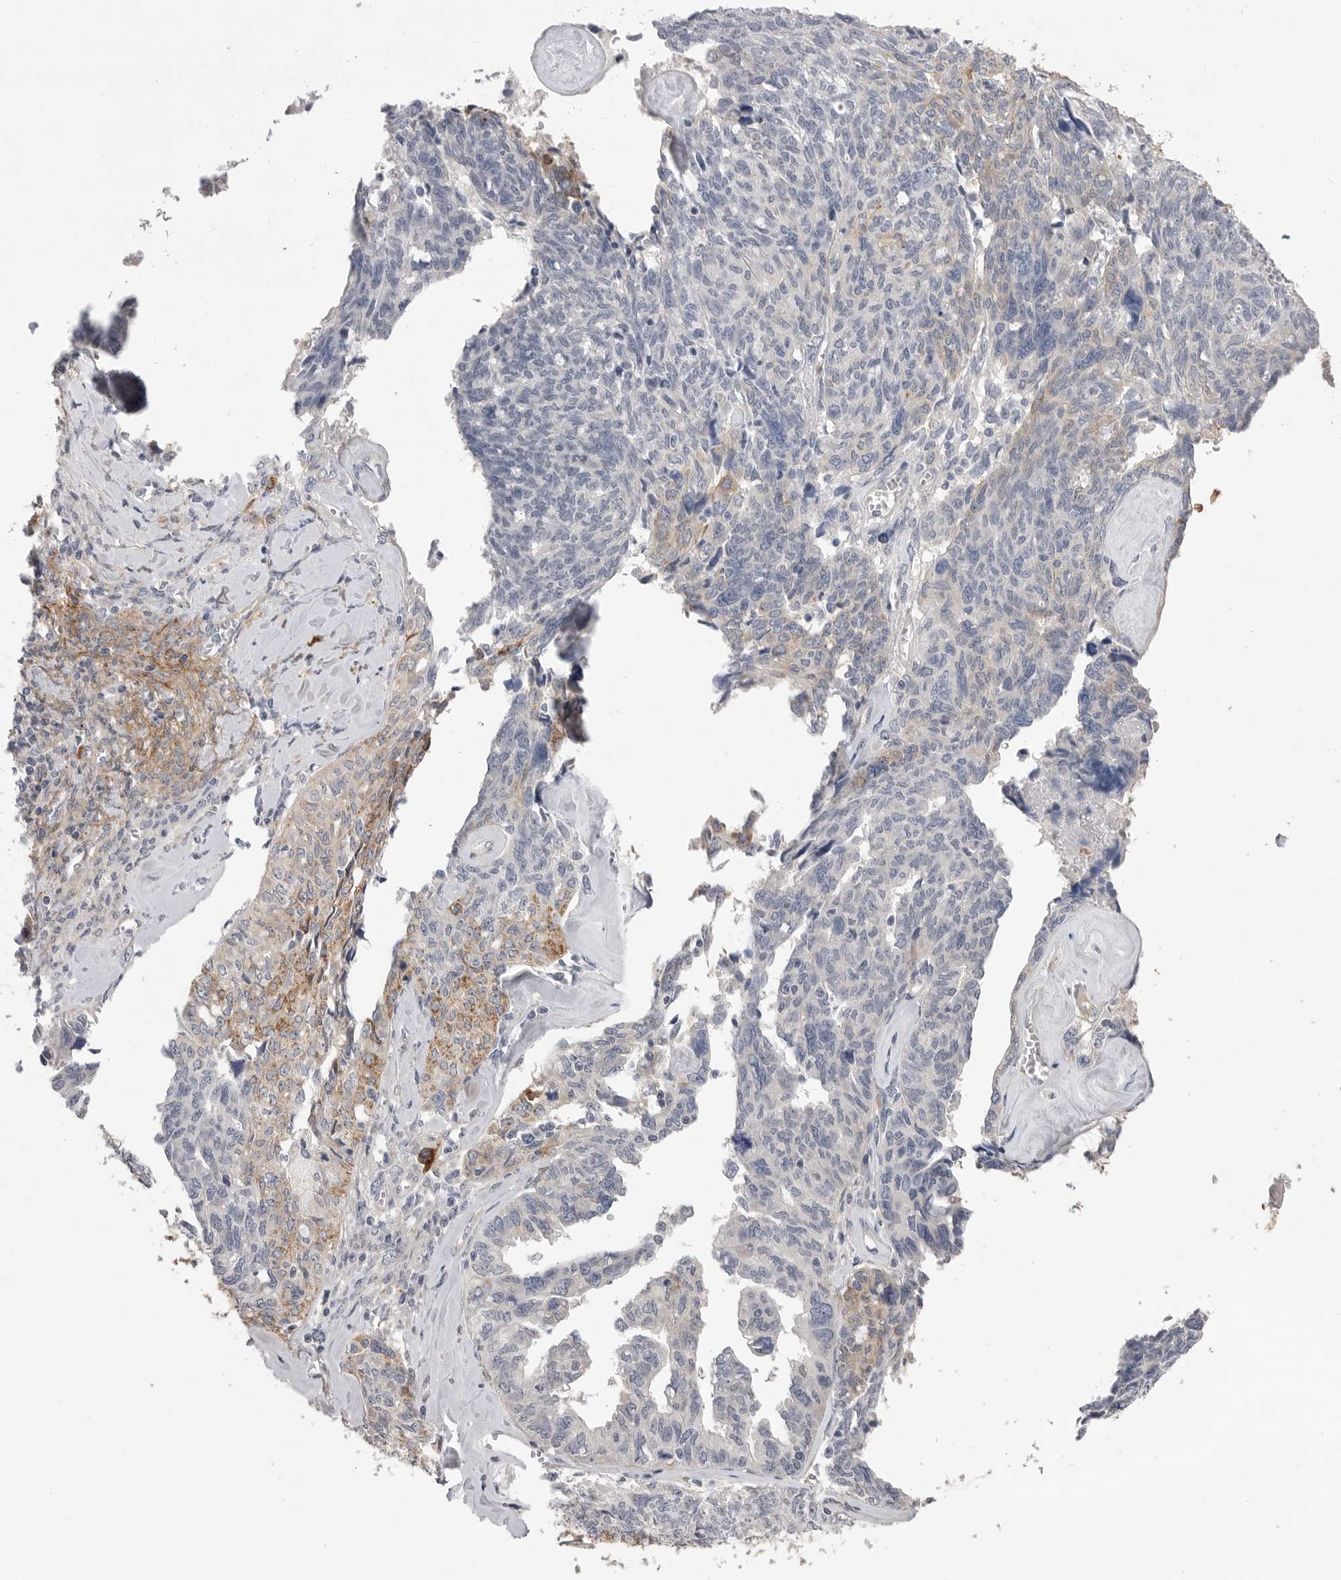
{"staining": {"intensity": "moderate", "quantity": "<25%", "location": "cytoplasmic/membranous"}, "tissue": "ovarian cancer", "cell_type": "Tumor cells", "image_type": "cancer", "snomed": [{"axis": "morphology", "description": "Cystadenocarcinoma, serous, NOS"}, {"axis": "topography", "description": "Ovary"}], "caption": "Immunohistochemistry of ovarian serous cystadenocarcinoma reveals low levels of moderate cytoplasmic/membranous staining in approximately <25% of tumor cells.", "gene": "AKAP12", "patient": {"sex": "female", "age": 79}}